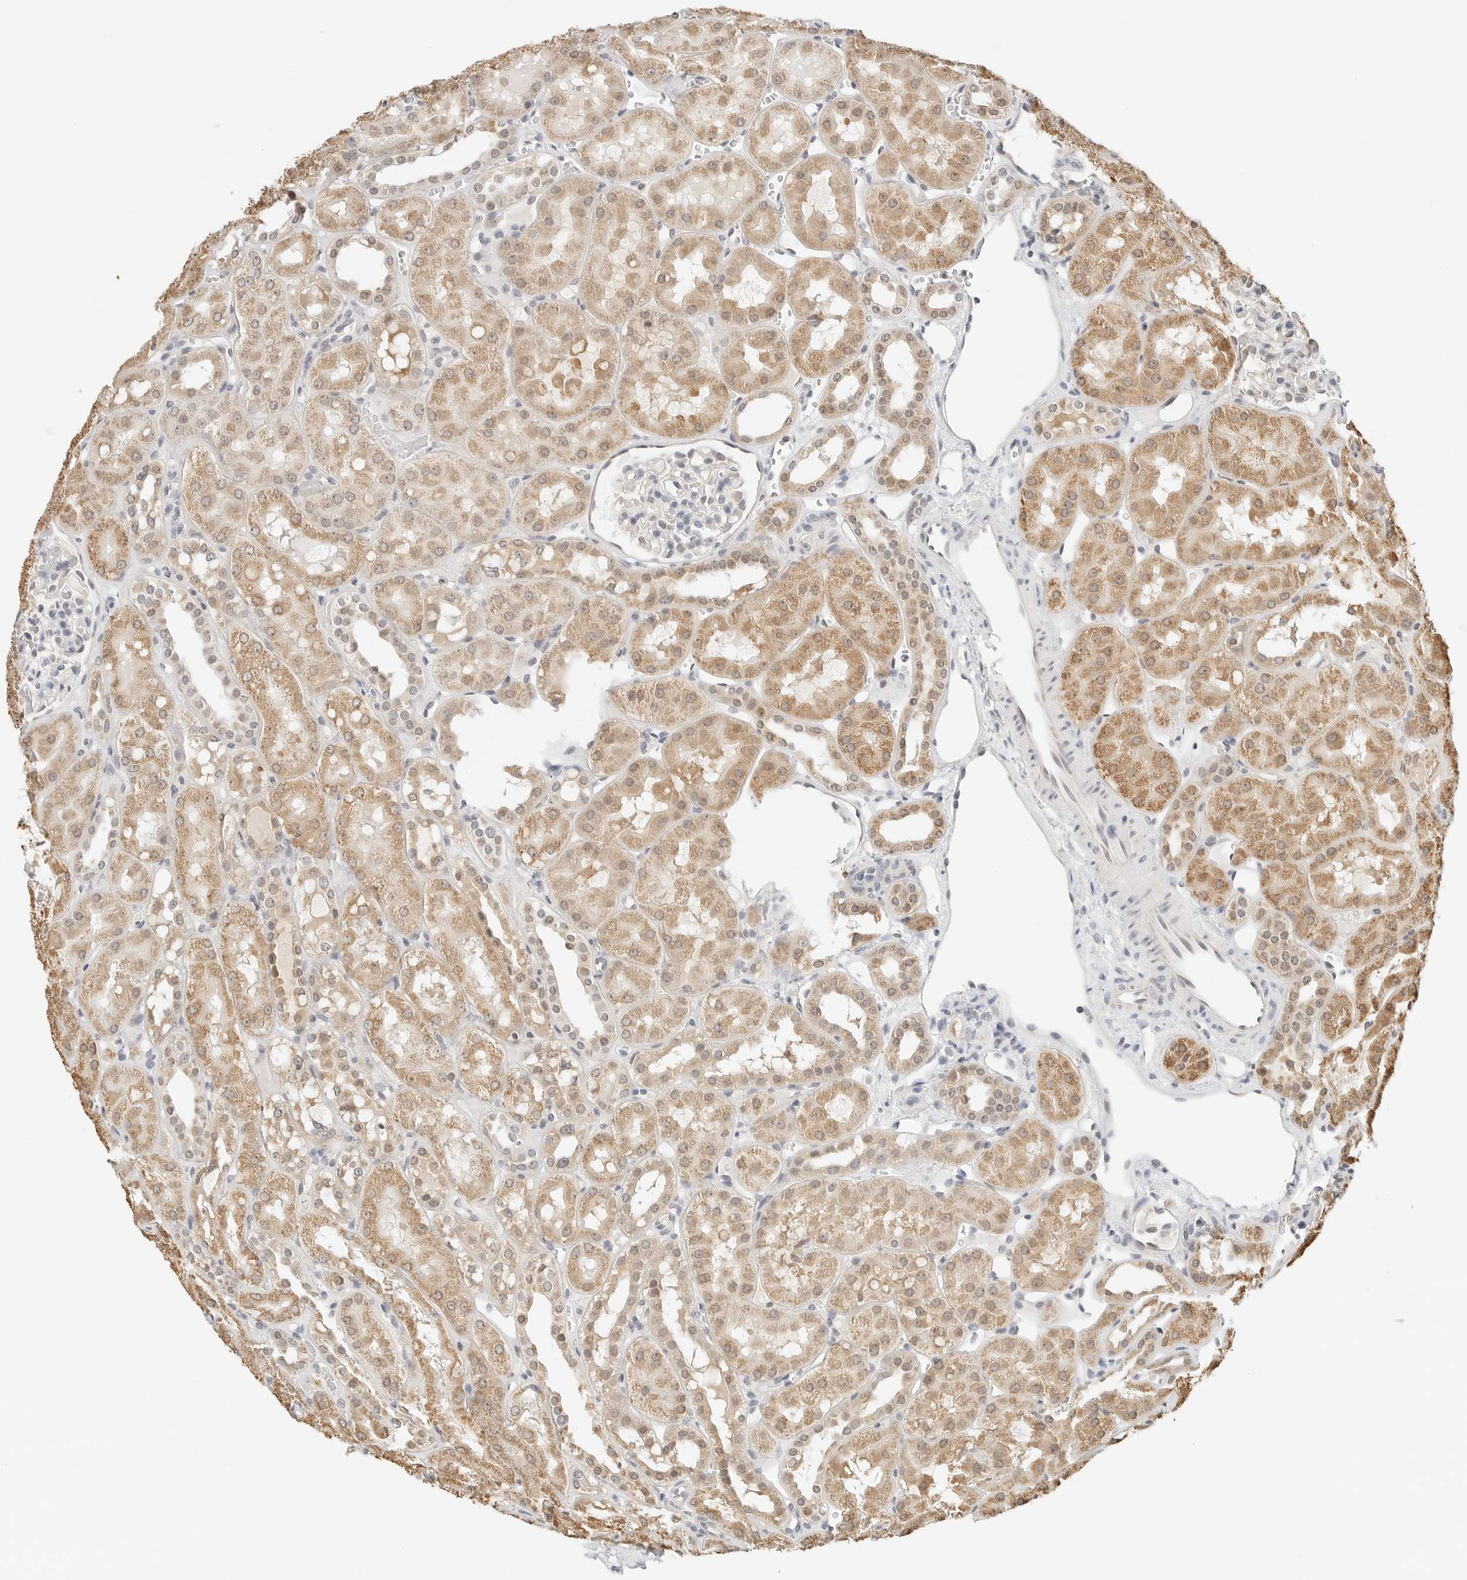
{"staining": {"intensity": "weak", "quantity": "<25%", "location": "cytoplasmic/membranous"}, "tissue": "kidney", "cell_type": "Cells in glomeruli", "image_type": "normal", "snomed": [{"axis": "morphology", "description": "Normal tissue, NOS"}, {"axis": "topography", "description": "Kidney"}], "caption": "Immunohistochemistry (IHC) of unremarkable human kidney reveals no expression in cells in glomeruli.", "gene": "ATL1", "patient": {"sex": "male", "age": 16}}